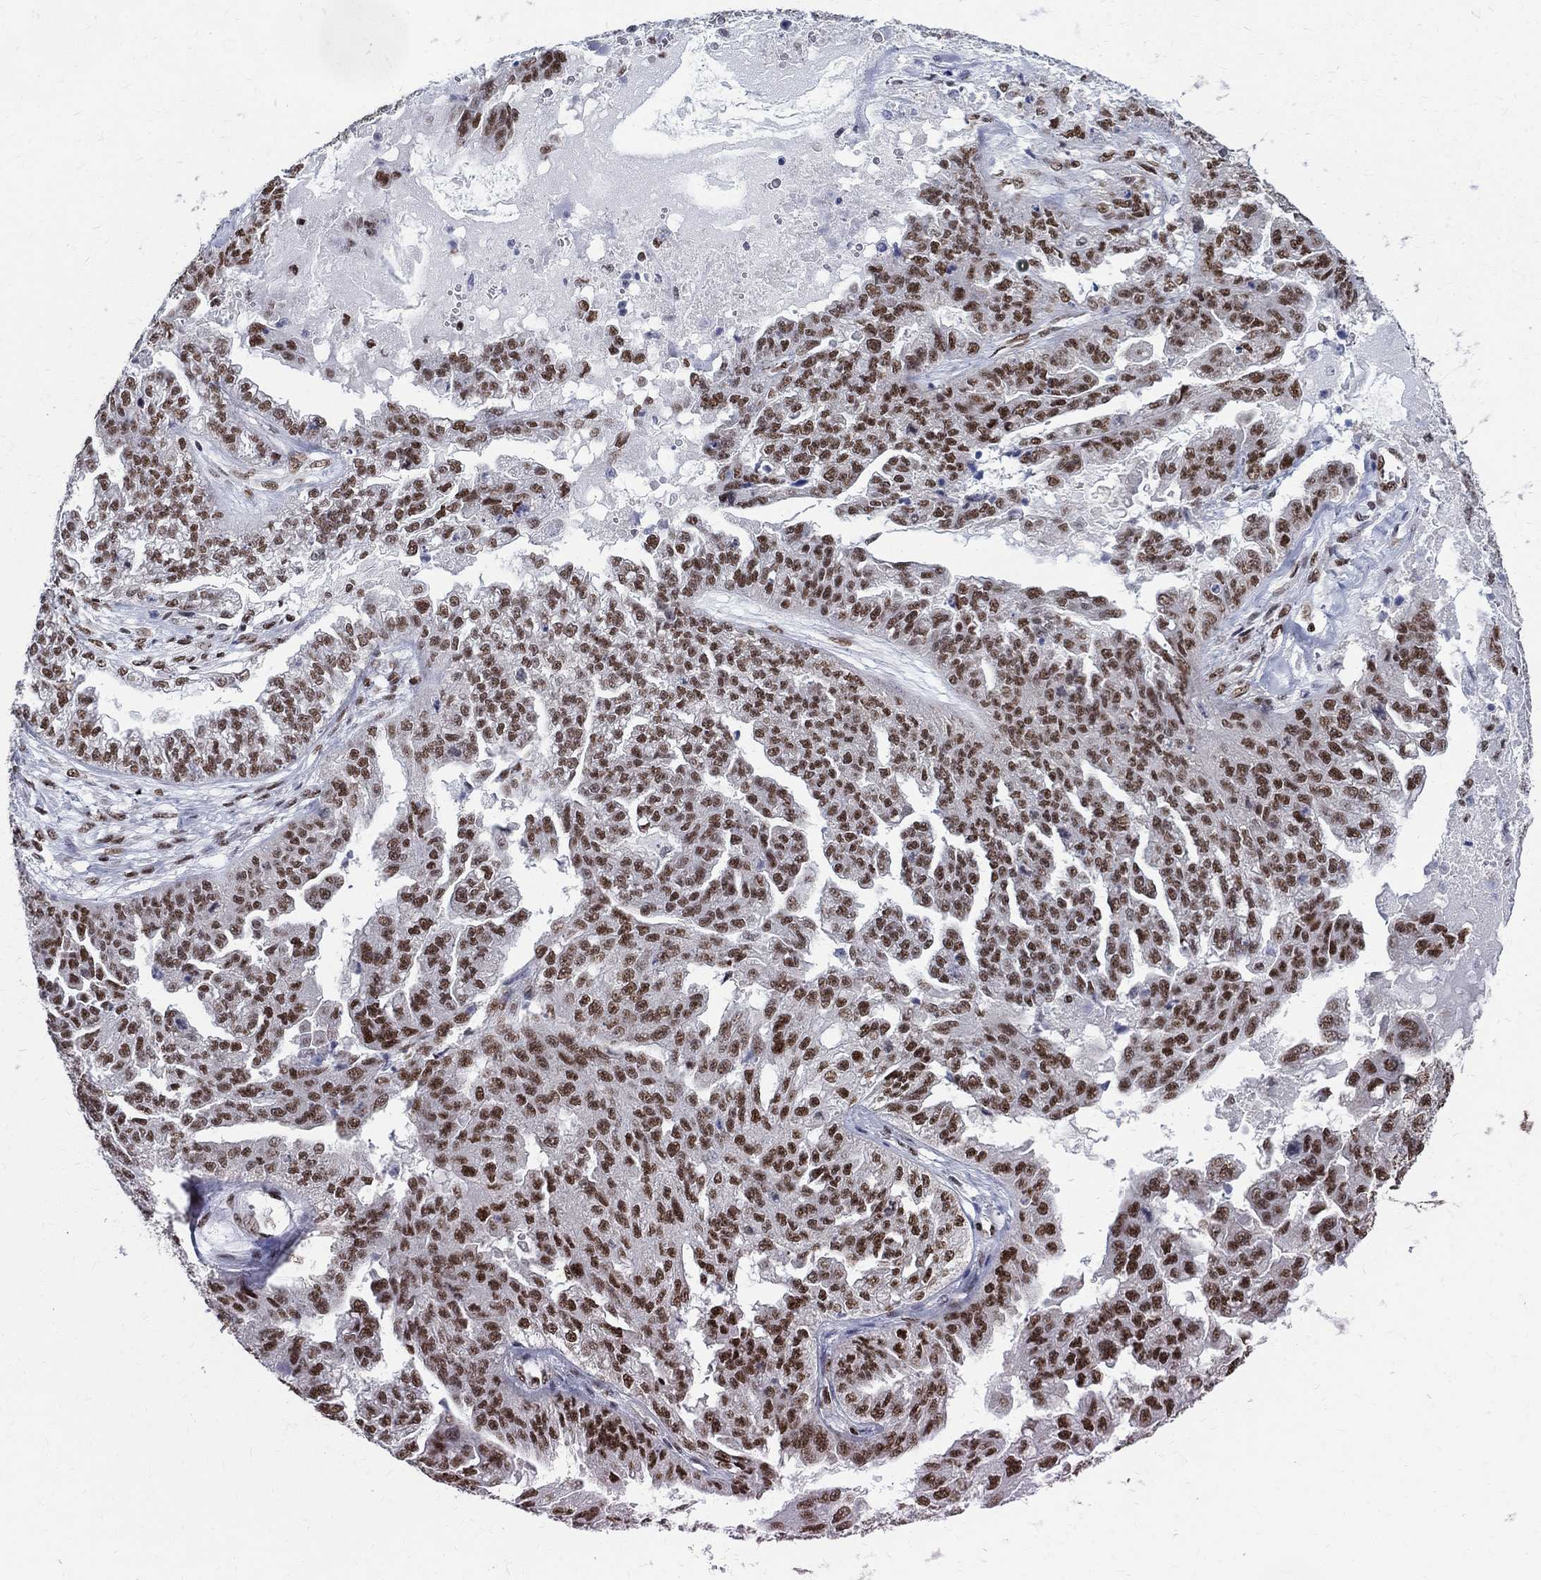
{"staining": {"intensity": "strong", "quantity": "25%-75%", "location": "nuclear"}, "tissue": "ovarian cancer", "cell_type": "Tumor cells", "image_type": "cancer", "snomed": [{"axis": "morphology", "description": "Cystadenocarcinoma, serous, NOS"}, {"axis": "topography", "description": "Ovary"}], "caption": "Protein staining of ovarian cancer (serous cystadenocarcinoma) tissue demonstrates strong nuclear staining in about 25%-75% of tumor cells.", "gene": "FBXO16", "patient": {"sex": "female", "age": 58}}